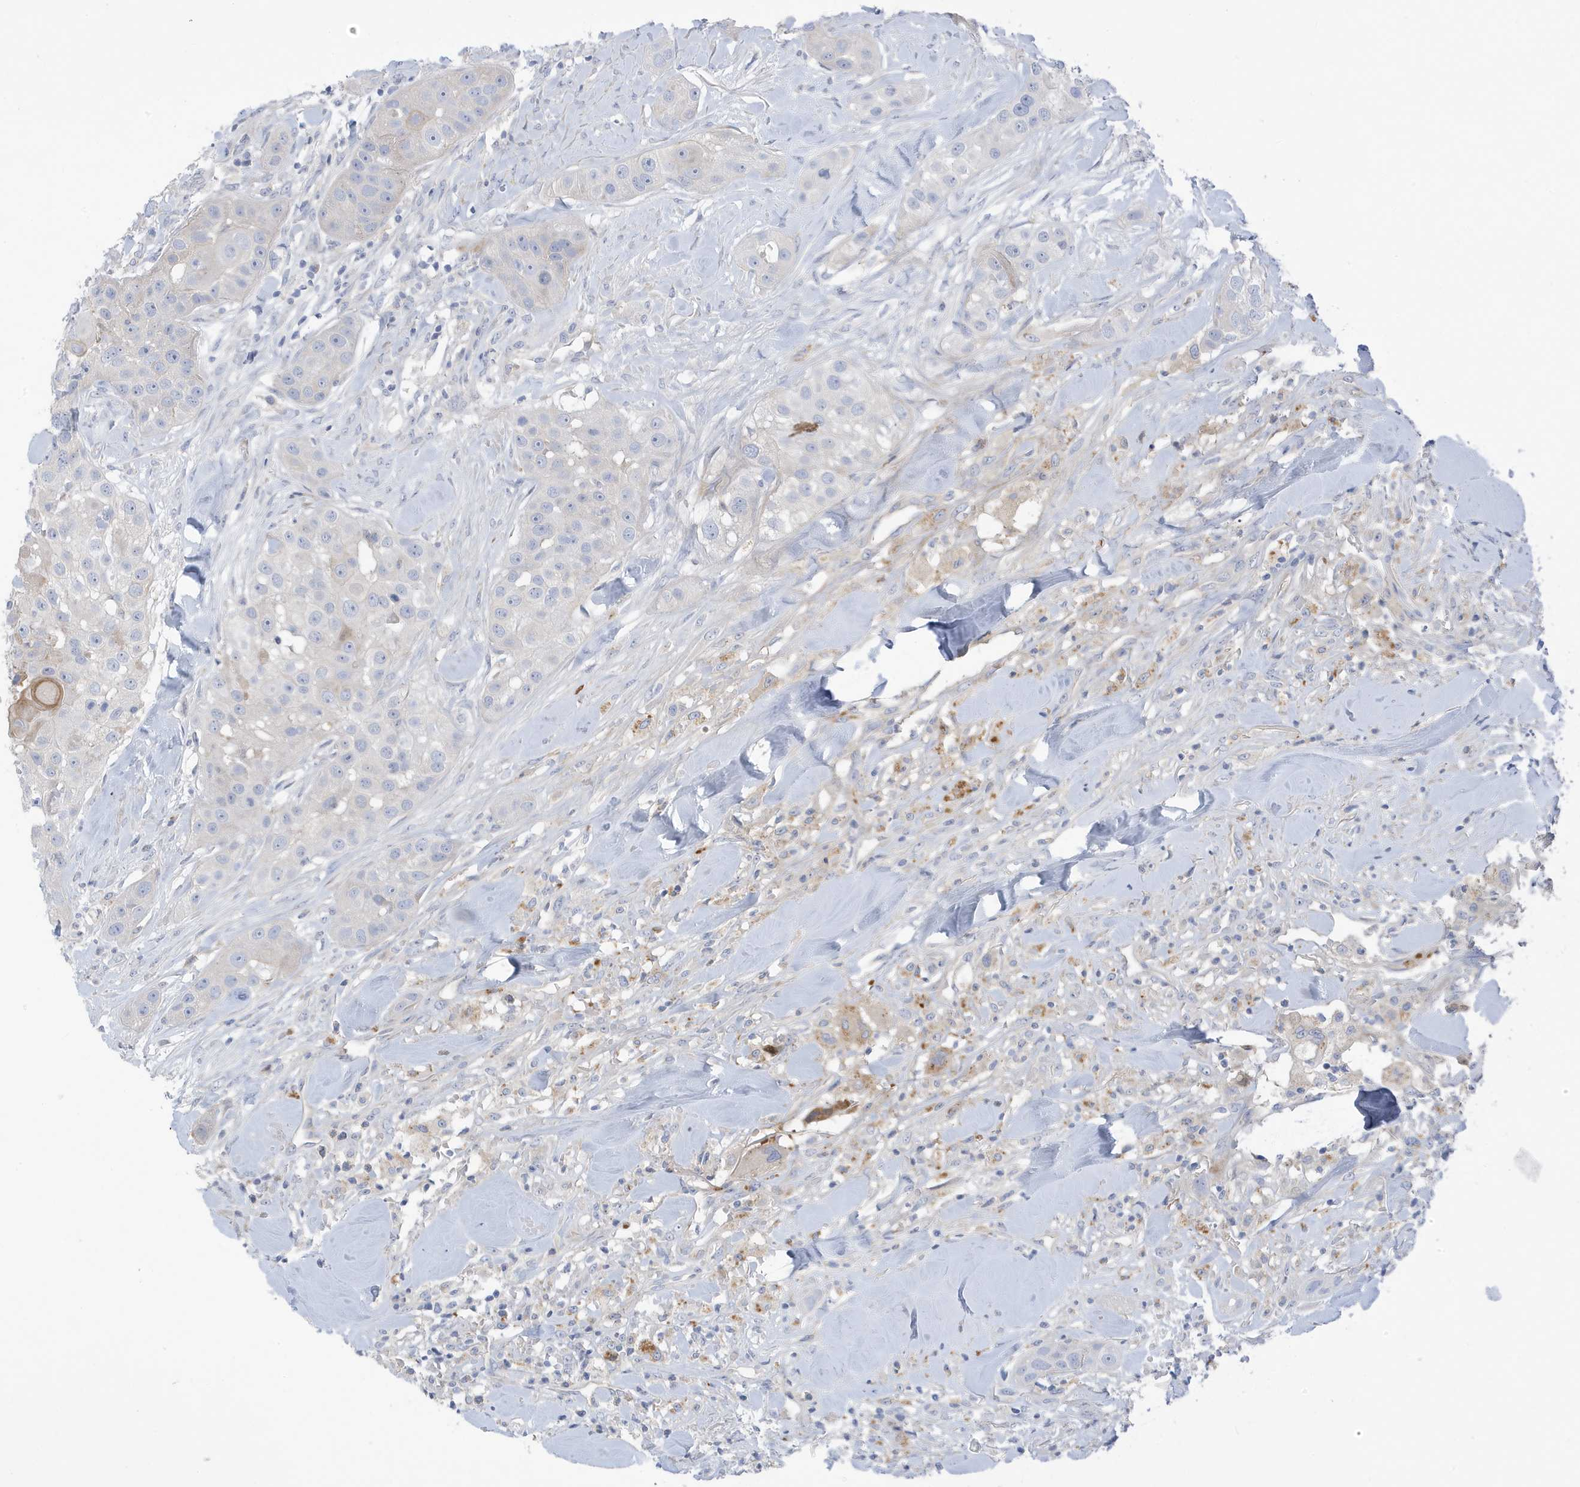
{"staining": {"intensity": "negative", "quantity": "none", "location": "none"}, "tissue": "head and neck cancer", "cell_type": "Tumor cells", "image_type": "cancer", "snomed": [{"axis": "morphology", "description": "Normal tissue, NOS"}, {"axis": "morphology", "description": "Squamous cell carcinoma, NOS"}, {"axis": "topography", "description": "Skeletal muscle"}, {"axis": "topography", "description": "Head-Neck"}], "caption": "The IHC micrograph has no significant staining in tumor cells of head and neck cancer tissue. Brightfield microscopy of immunohistochemistry (IHC) stained with DAB (3,3'-diaminobenzidine) (brown) and hematoxylin (blue), captured at high magnification.", "gene": "ATP13A5", "patient": {"sex": "male", "age": 51}}